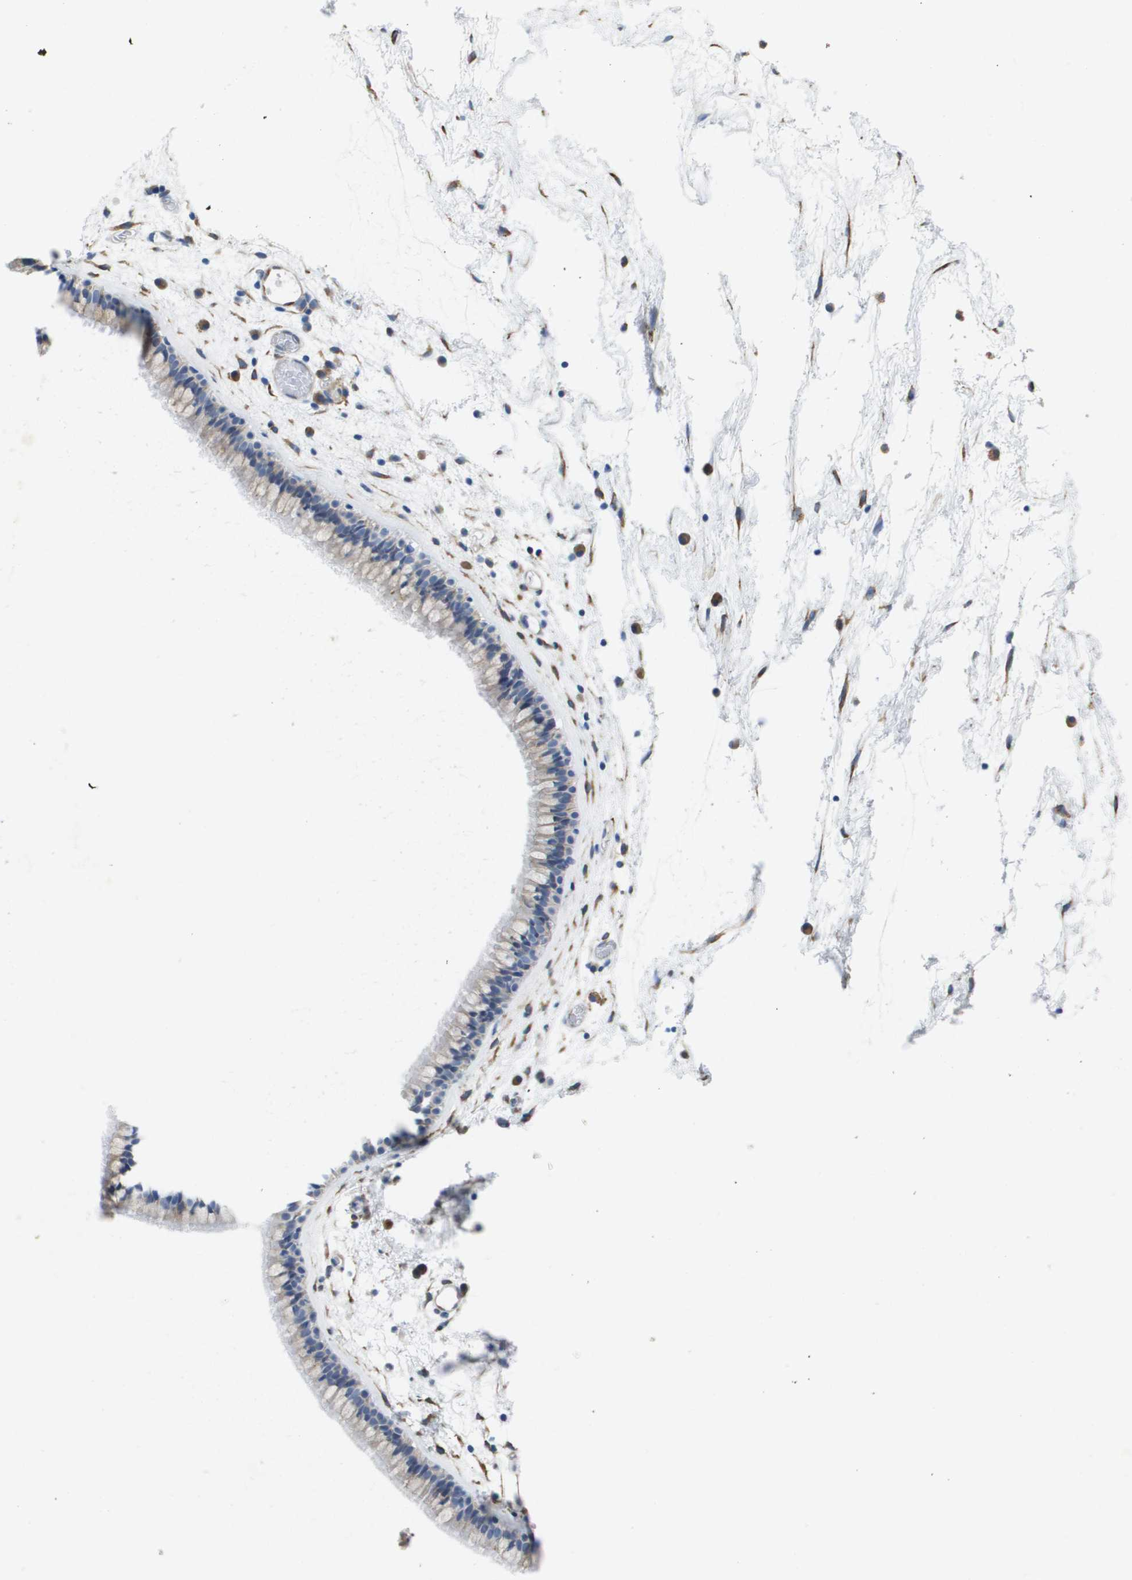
{"staining": {"intensity": "negative", "quantity": "none", "location": "none"}, "tissue": "nasopharynx", "cell_type": "Respiratory epithelial cells", "image_type": "normal", "snomed": [{"axis": "morphology", "description": "Normal tissue, NOS"}, {"axis": "morphology", "description": "Inflammation, NOS"}, {"axis": "topography", "description": "Nasopharynx"}], "caption": "Immunohistochemistry (IHC) micrograph of unremarkable nasopharynx: human nasopharynx stained with DAB demonstrates no significant protein expression in respiratory epithelial cells. (Brightfield microscopy of DAB (3,3'-diaminobenzidine) immunohistochemistry (IHC) at high magnification).", "gene": "ST3GAL2", "patient": {"sex": "male", "age": 48}}